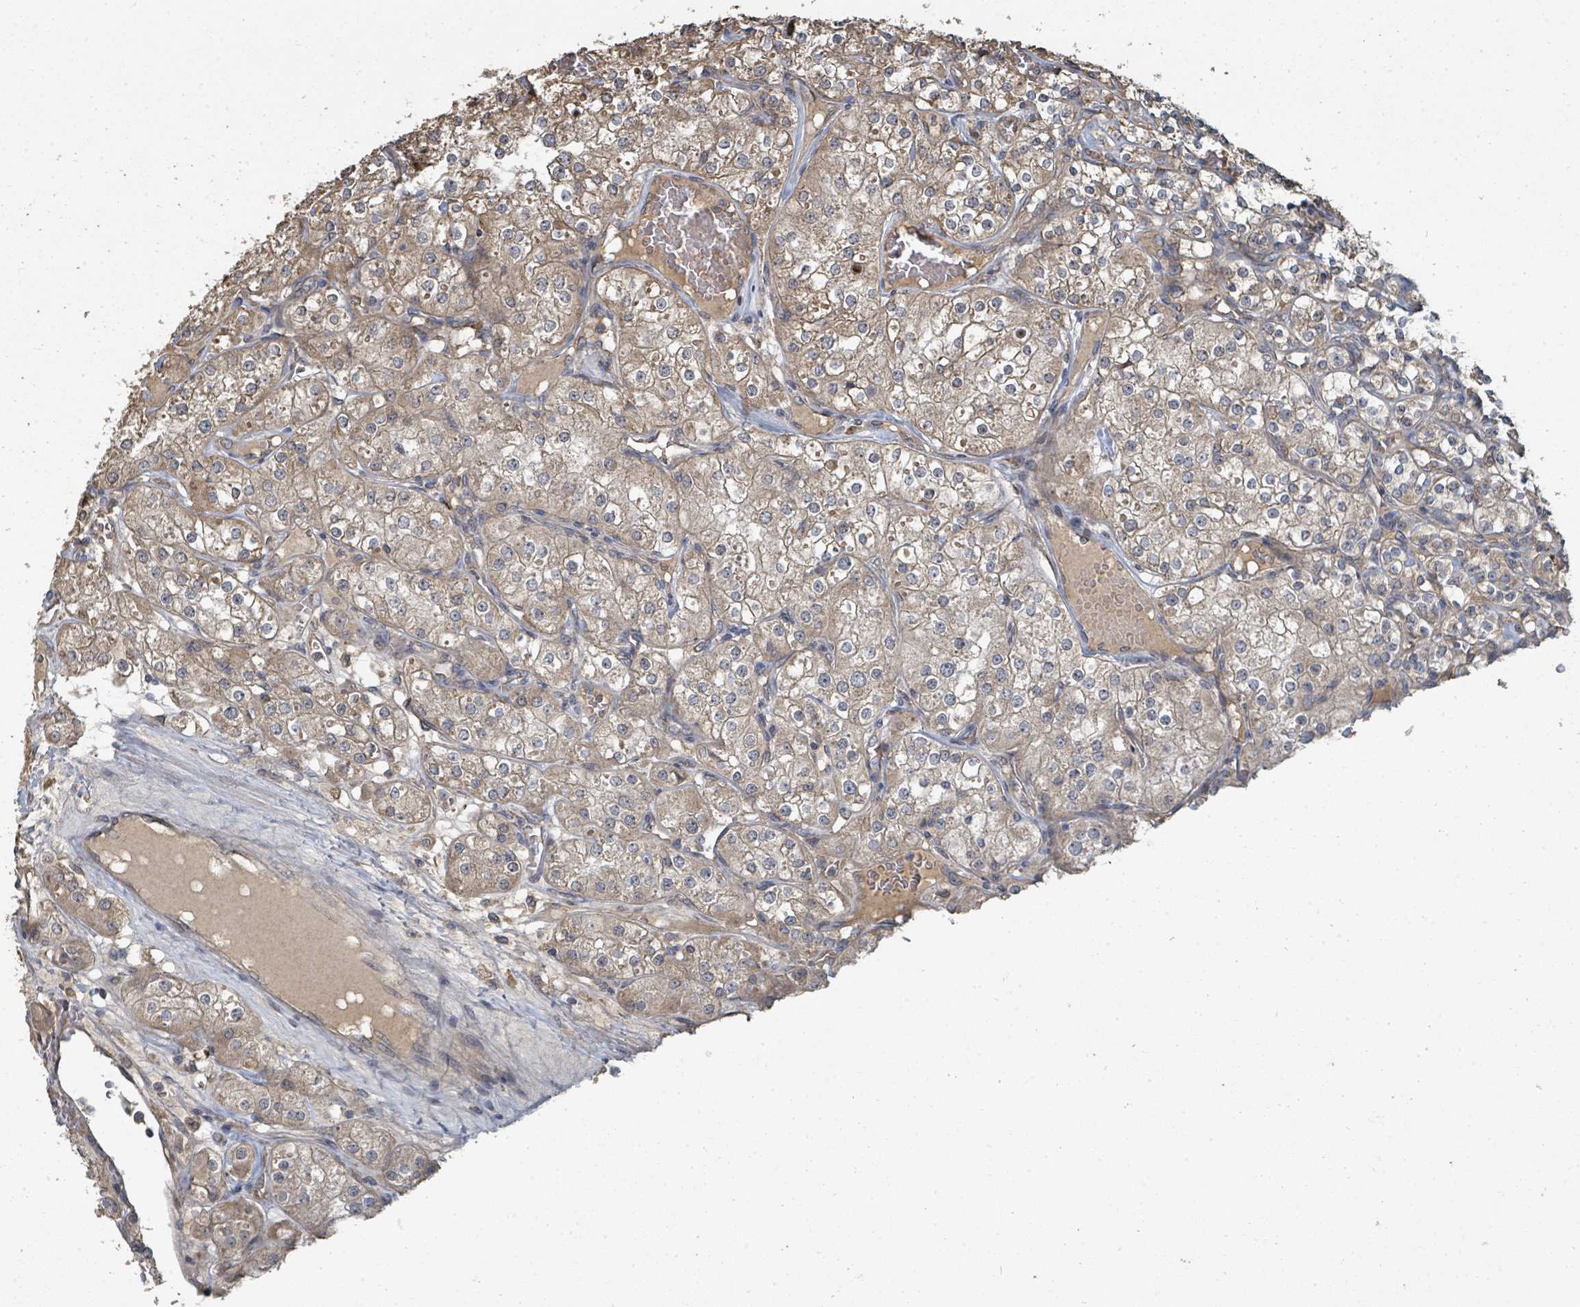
{"staining": {"intensity": "moderate", "quantity": "25%-75%", "location": "cytoplasmic/membranous"}, "tissue": "renal cancer", "cell_type": "Tumor cells", "image_type": "cancer", "snomed": [{"axis": "morphology", "description": "Adenocarcinoma, NOS"}, {"axis": "topography", "description": "Kidney"}], "caption": "About 25%-75% of tumor cells in human renal cancer (adenocarcinoma) demonstrate moderate cytoplasmic/membranous protein staining as visualized by brown immunohistochemical staining.", "gene": "WDFY1", "patient": {"sex": "male", "age": 77}}